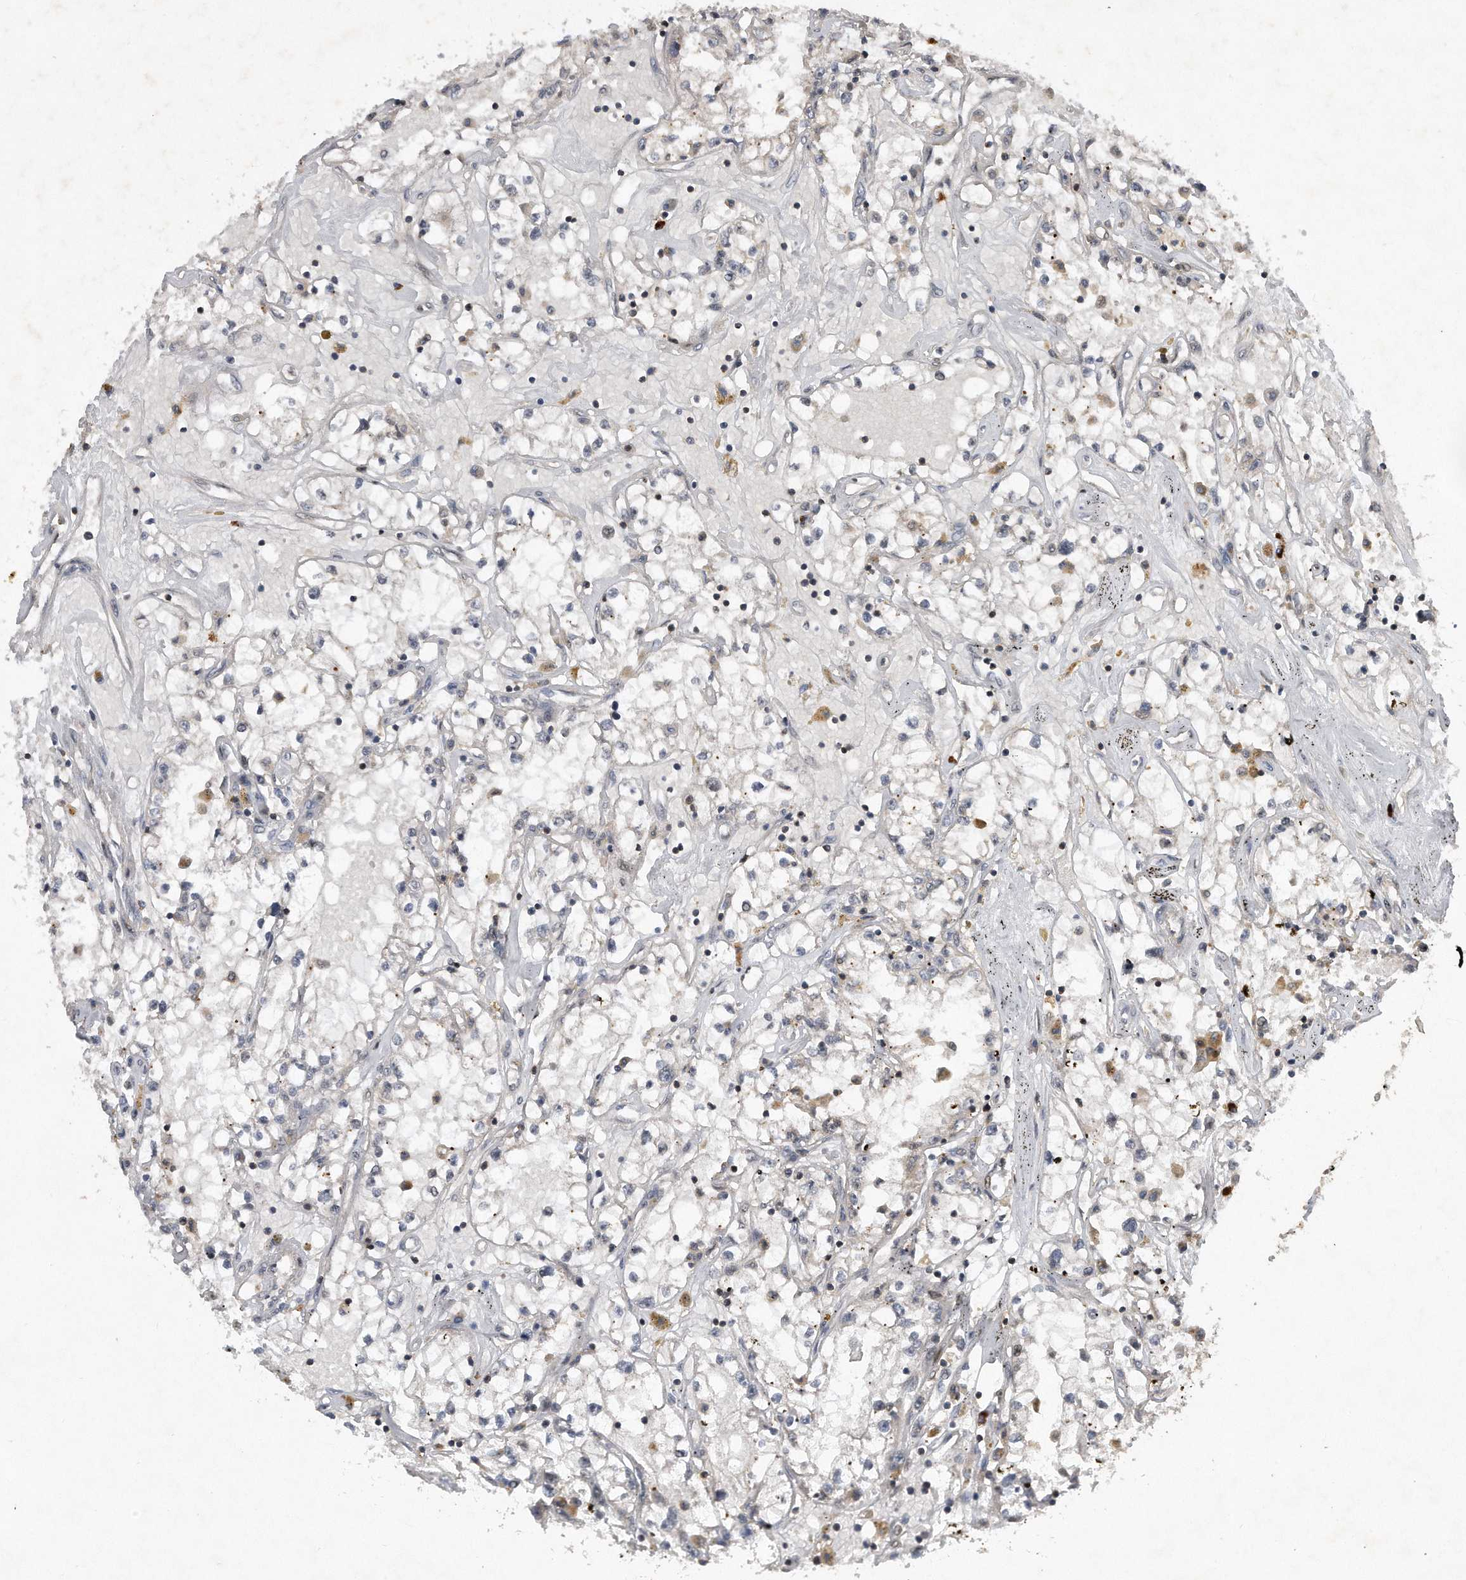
{"staining": {"intensity": "negative", "quantity": "none", "location": "none"}, "tissue": "renal cancer", "cell_type": "Tumor cells", "image_type": "cancer", "snomed": [{"axis": "morphology", "description": "Adenocarcinoma, NOS"}, {"axis": "topography", "description": "Kidney"}], "caption": "Immunohistochemical staining of adenocarcinoma (renal) reveals no significant positivity in tumor cells.", "gene": "PGBD2", "patient": {"sex": "male", "age": 56}}